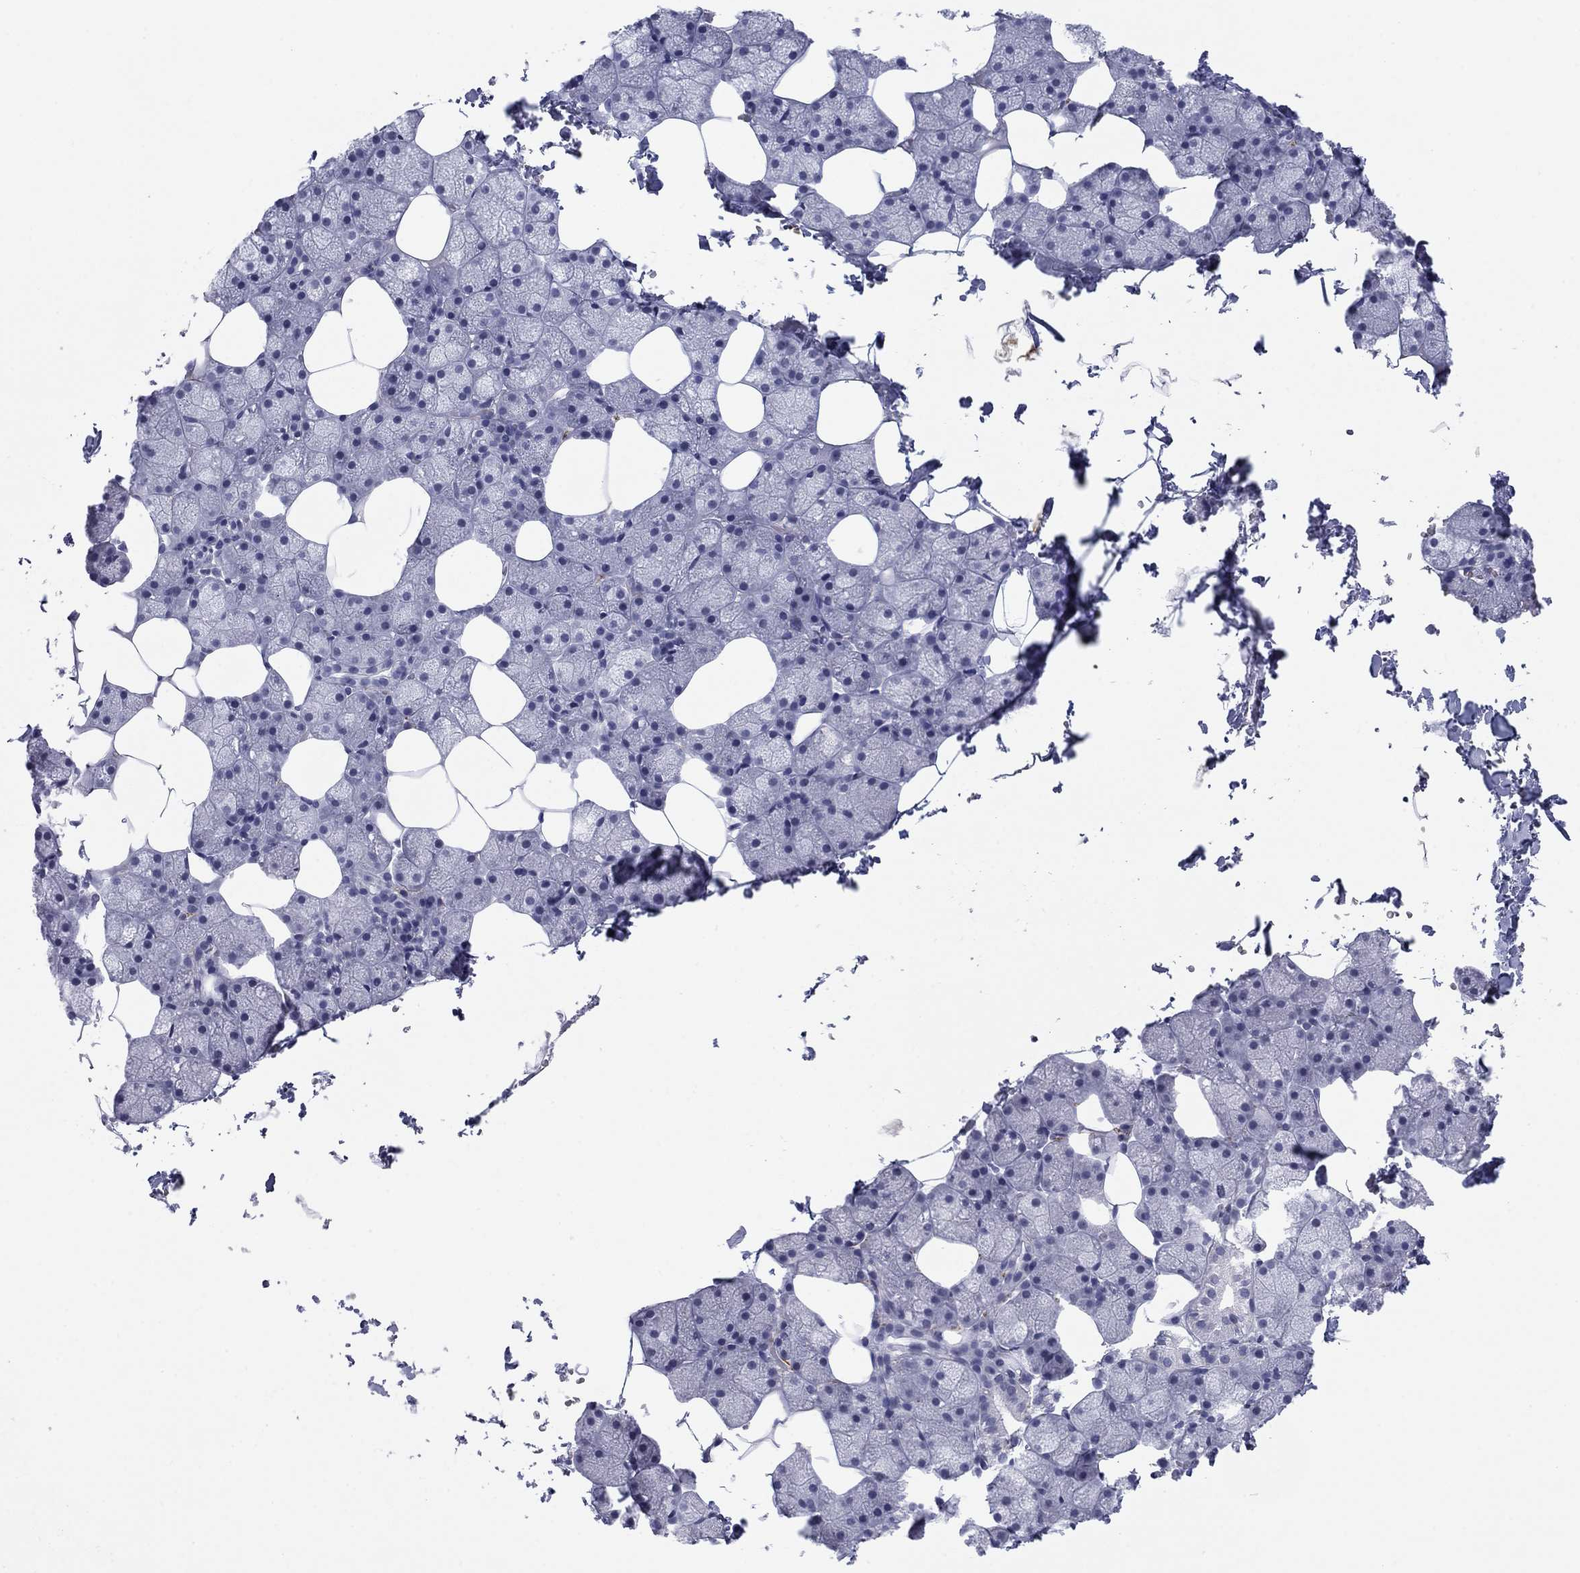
{"staining": {"intensity": "negative", "quantity": "none", "location": "none"}, "tissue": "salivary gland", "cell_type": "Glandular cells", "image_type": "normal", "snomed": [{"axis": "morphology", "description": "Normal tissue, NOS"}, {"axis": "topography", "description": "Salivary gland"}], "caption": "IHC image of normal salivary gland: human salivary gland stained with DAB (3,3'-diaminobenzidine) displays no significant protein staining in glandular cells.", "gene": "PRPH", "patient": {"sex": "male", "age": 38}}